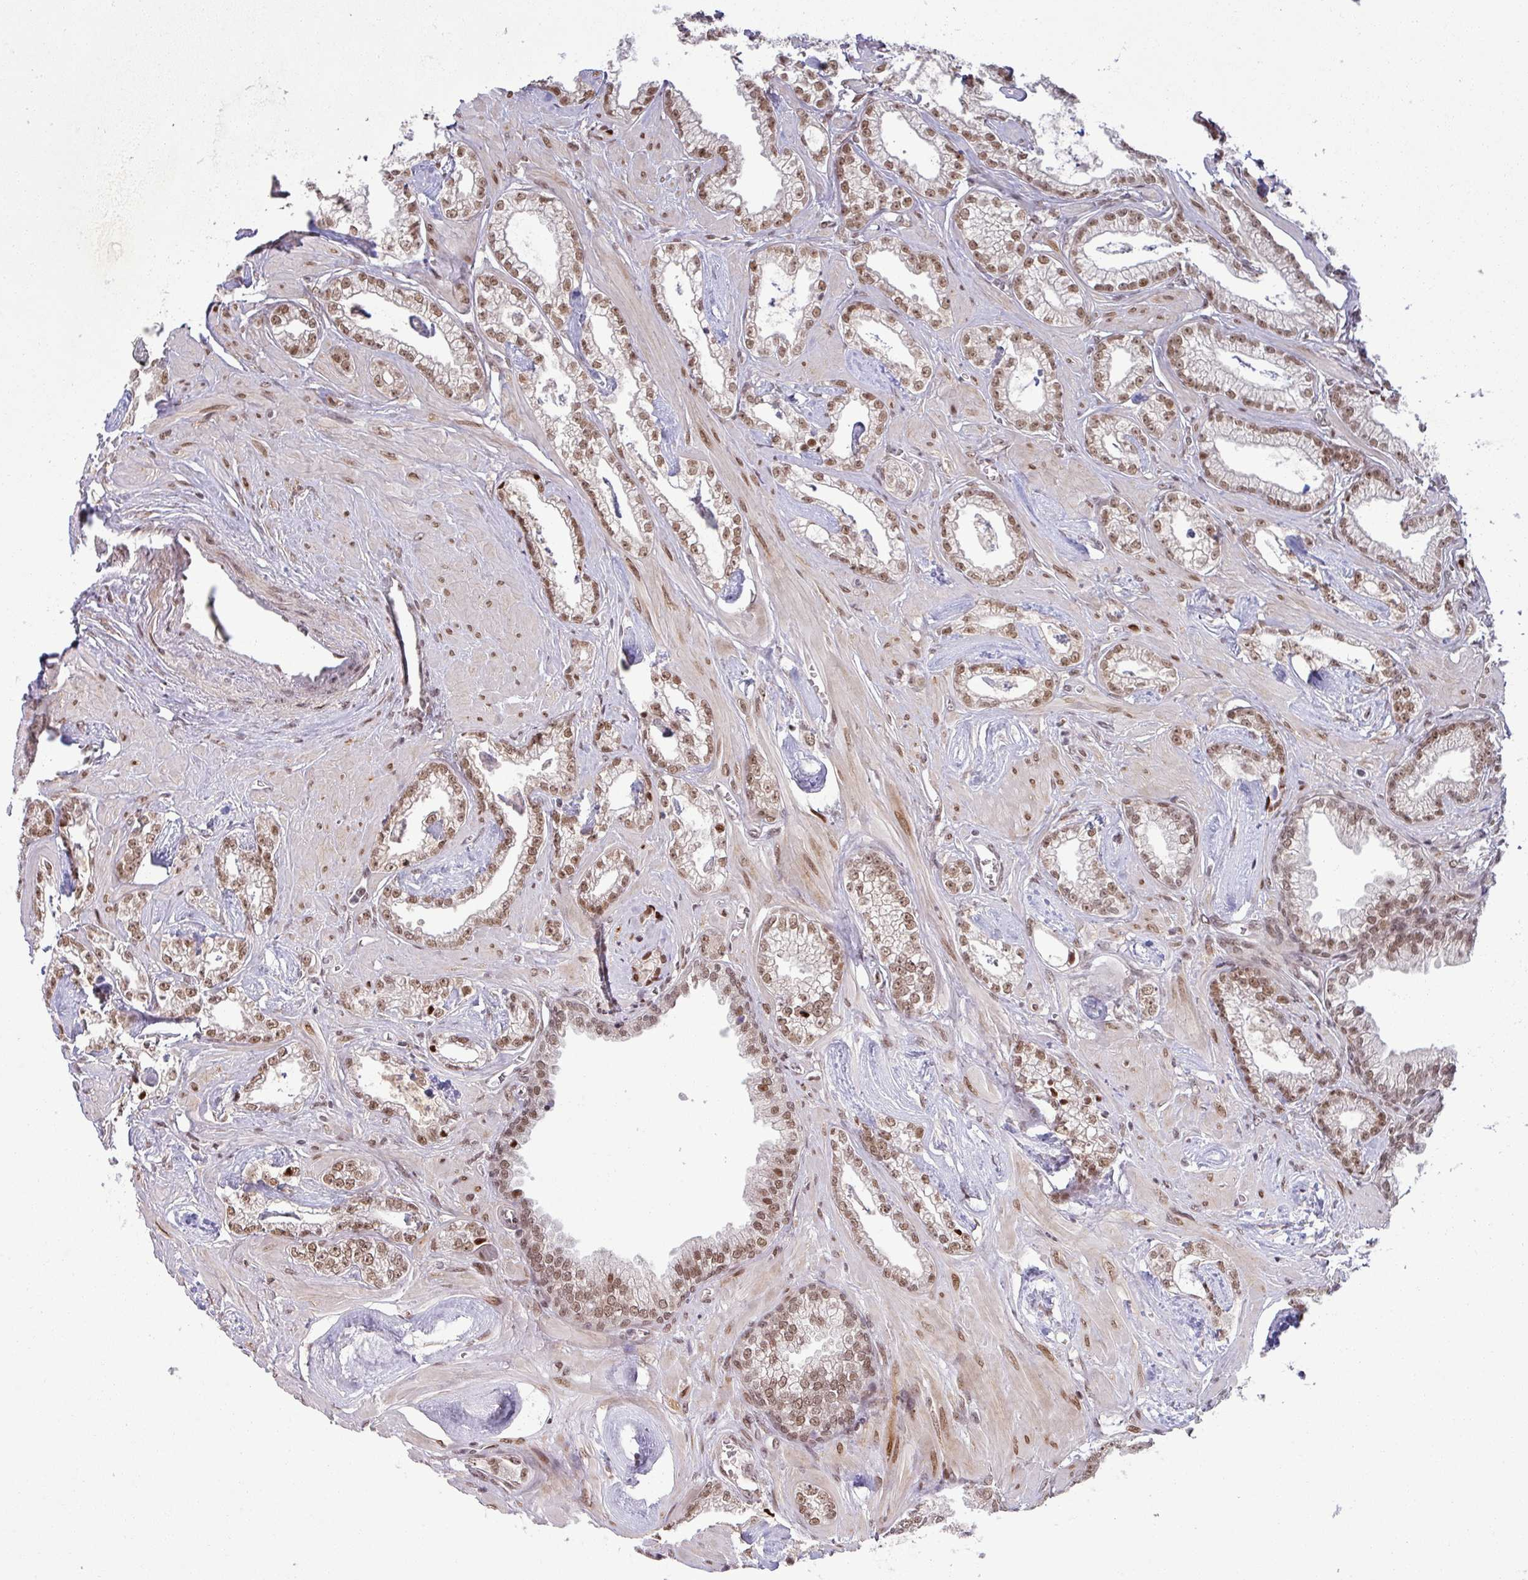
{"staining": {"intensity": "moderate", "quantity": ">75%", "location": "nuclear"}, "tissue": "prostate cancer", "cell_type": "Tumor cells", "image_type": "cancer", "snomed": [{"axis": "morphology", "description": "Adenocarcinoma, Low grade"}, {"axis": "topography", "description": "Prostate"}], "caption": "A brown stain shows moderate nuclear positivity of a protein in adenocarcinoma (low-grade) (prostate) tumor cells.", "gene": "PTPN20", "patient": {"sex": "male", "age": 60}}